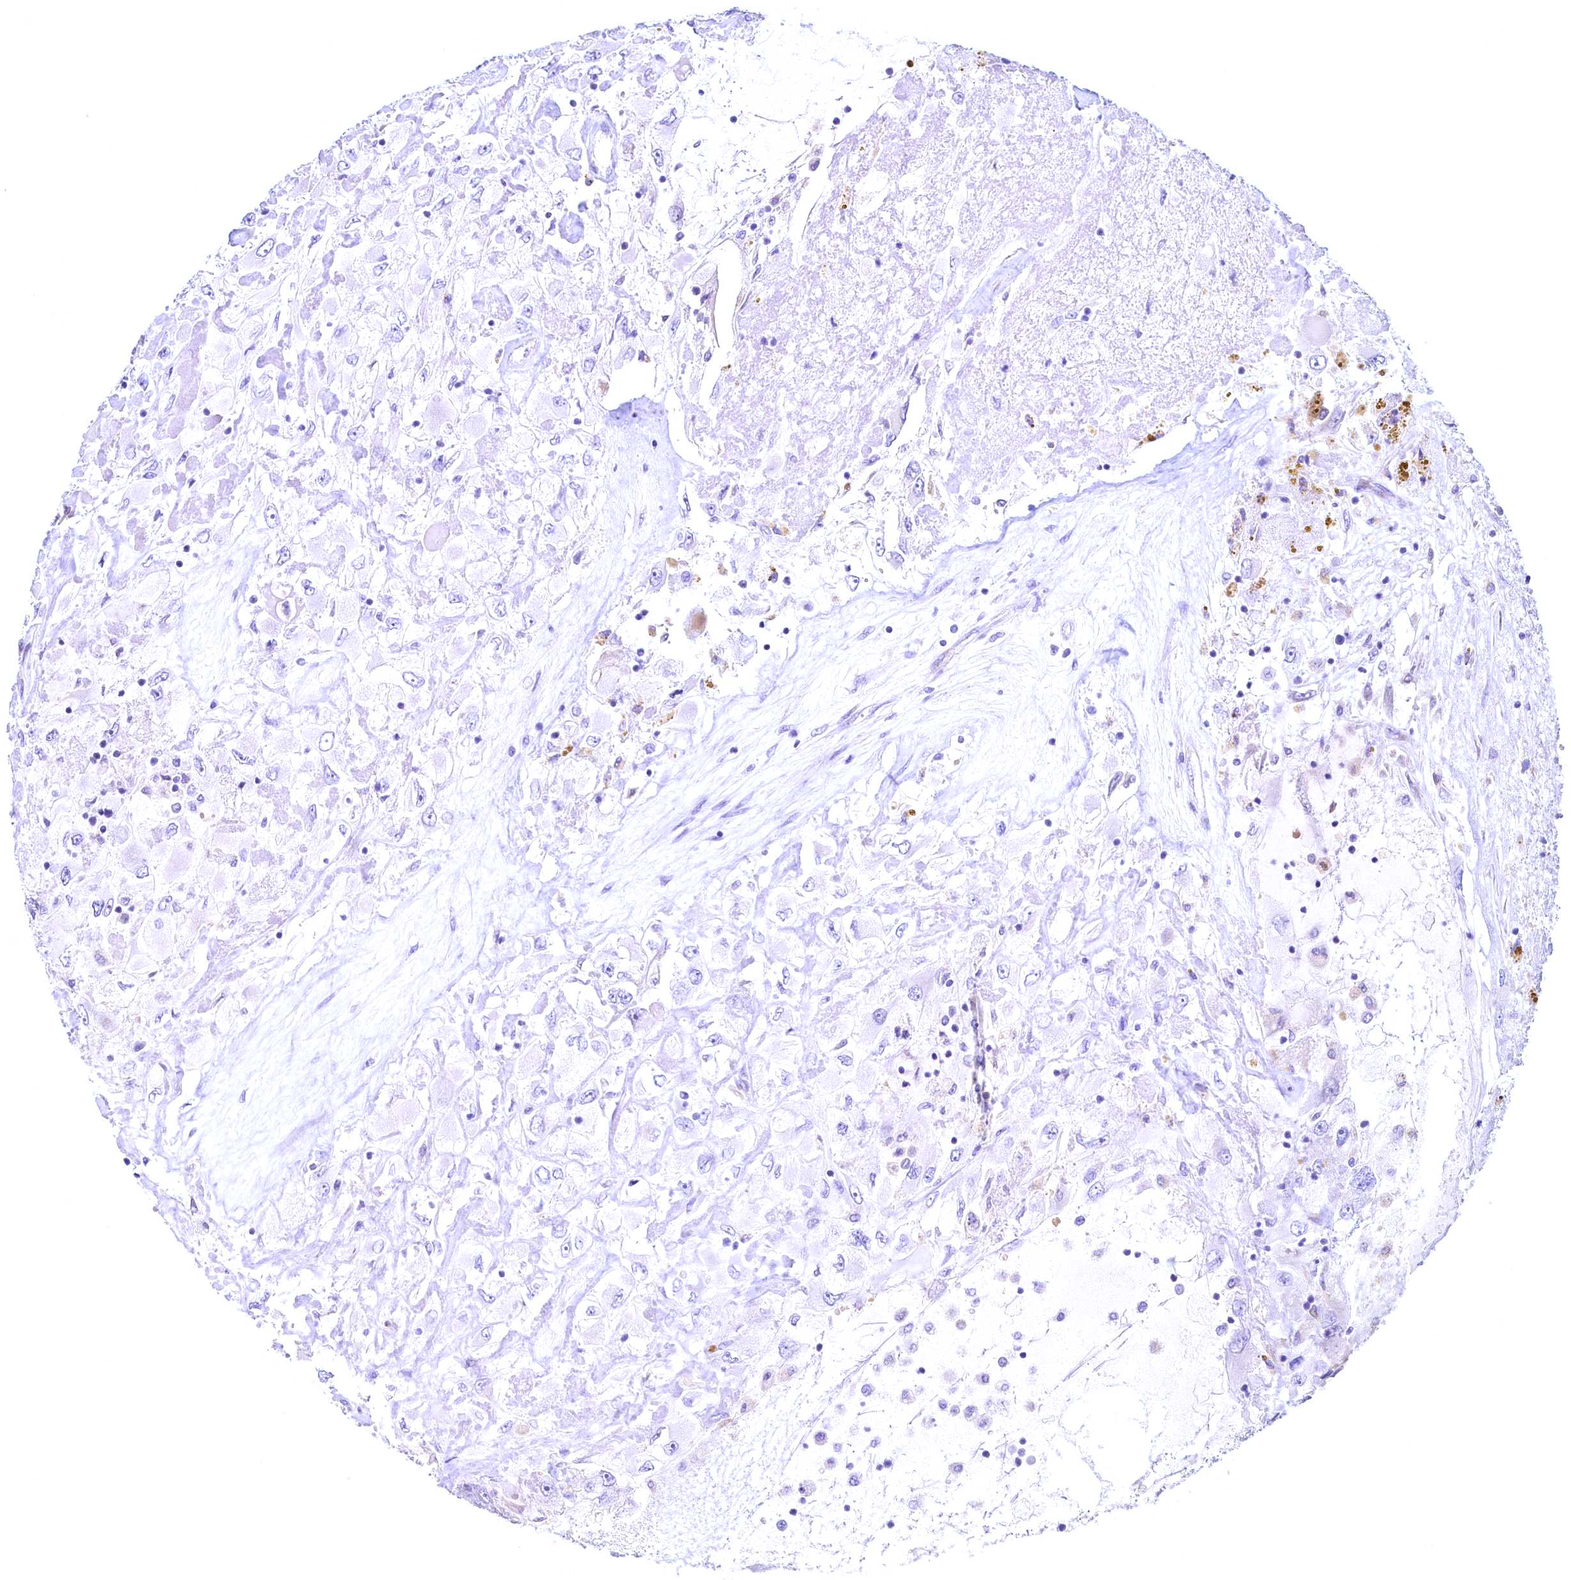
{"staining": {"intensity": "negative", "quantity": "none", "location": "none"}, "tissue": "renal cancer", "cell_type": "Tumor cells", "image_type": "cancer", "snomed": [{"axis": "morphology", "description": "Adenocarcinoma, NOS"}, {"axis": "topography", "description": "Kidney"}], "caption": "Renal adenocarcinoma stained for a protein using immunohistochemistry exhibits no staining tumor cells.", "gene": "MAP1LC3A", "patient": {"sex": "female", "age": 52}}